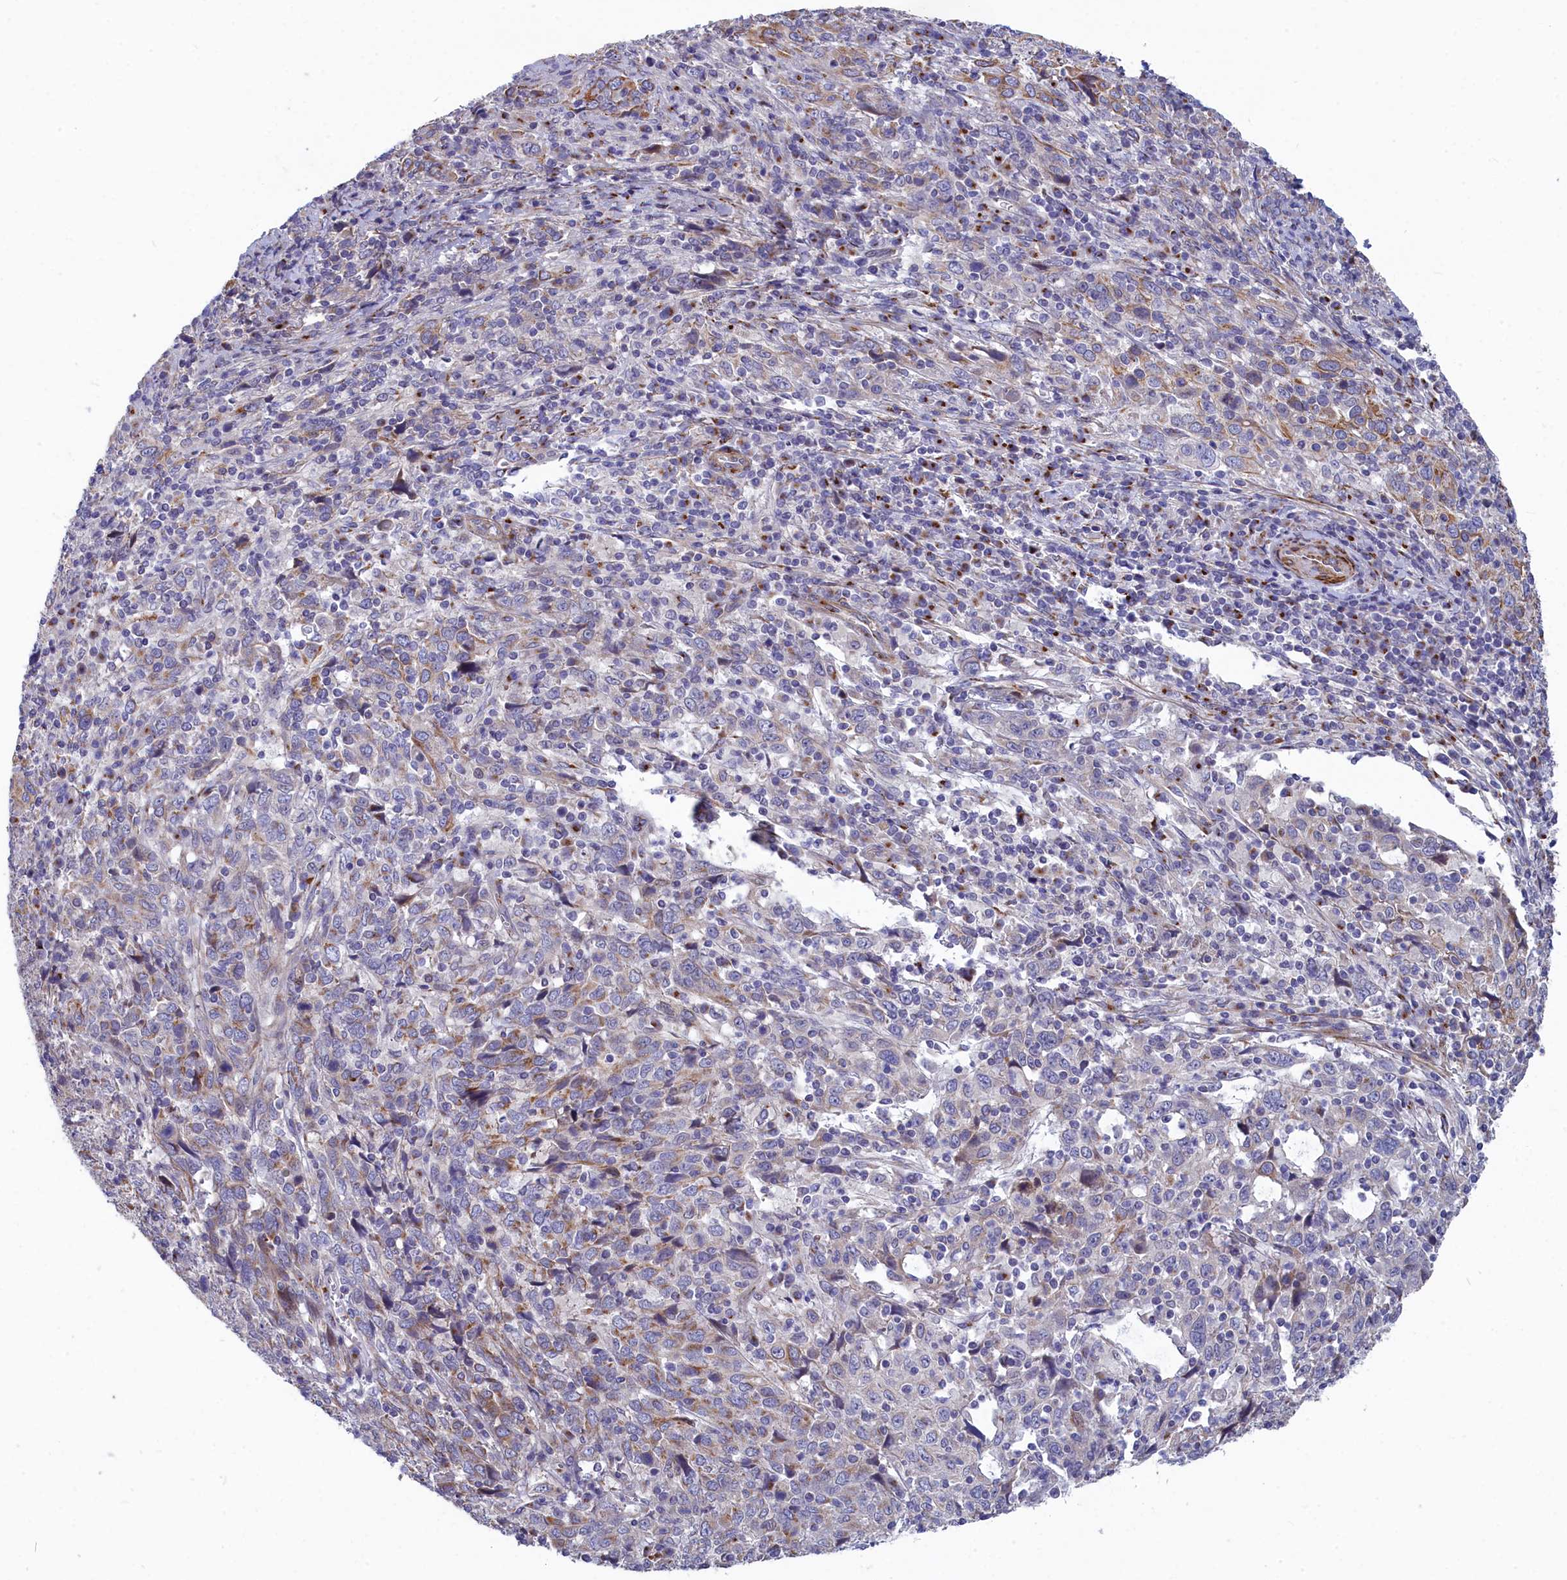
{"staining": {"intensity": "moderate", "quantity": "<25%", "location": "cytoplasmic/membranous"}, "tissue": "cervical cancer", "cell_type": "Tumor cells", "image_type": "cancer", "snomed": [{"axis": "morphology", "description": "Squamous cell carcinoma, NOS"}, {"axis": "topography", "description": "Cervix"}], "caption": "This image shows squamous cell carcinoma (cervical) stained with immunohistochemistry (IHC) to label a protein in brown. The cytoplasmic/membranous of tumor cells show moderate positivity for the protein. Nuclei are counter-stained blue.", "gene": "TUBGCP4", "patient": {"sex": "female", "age": 46}}